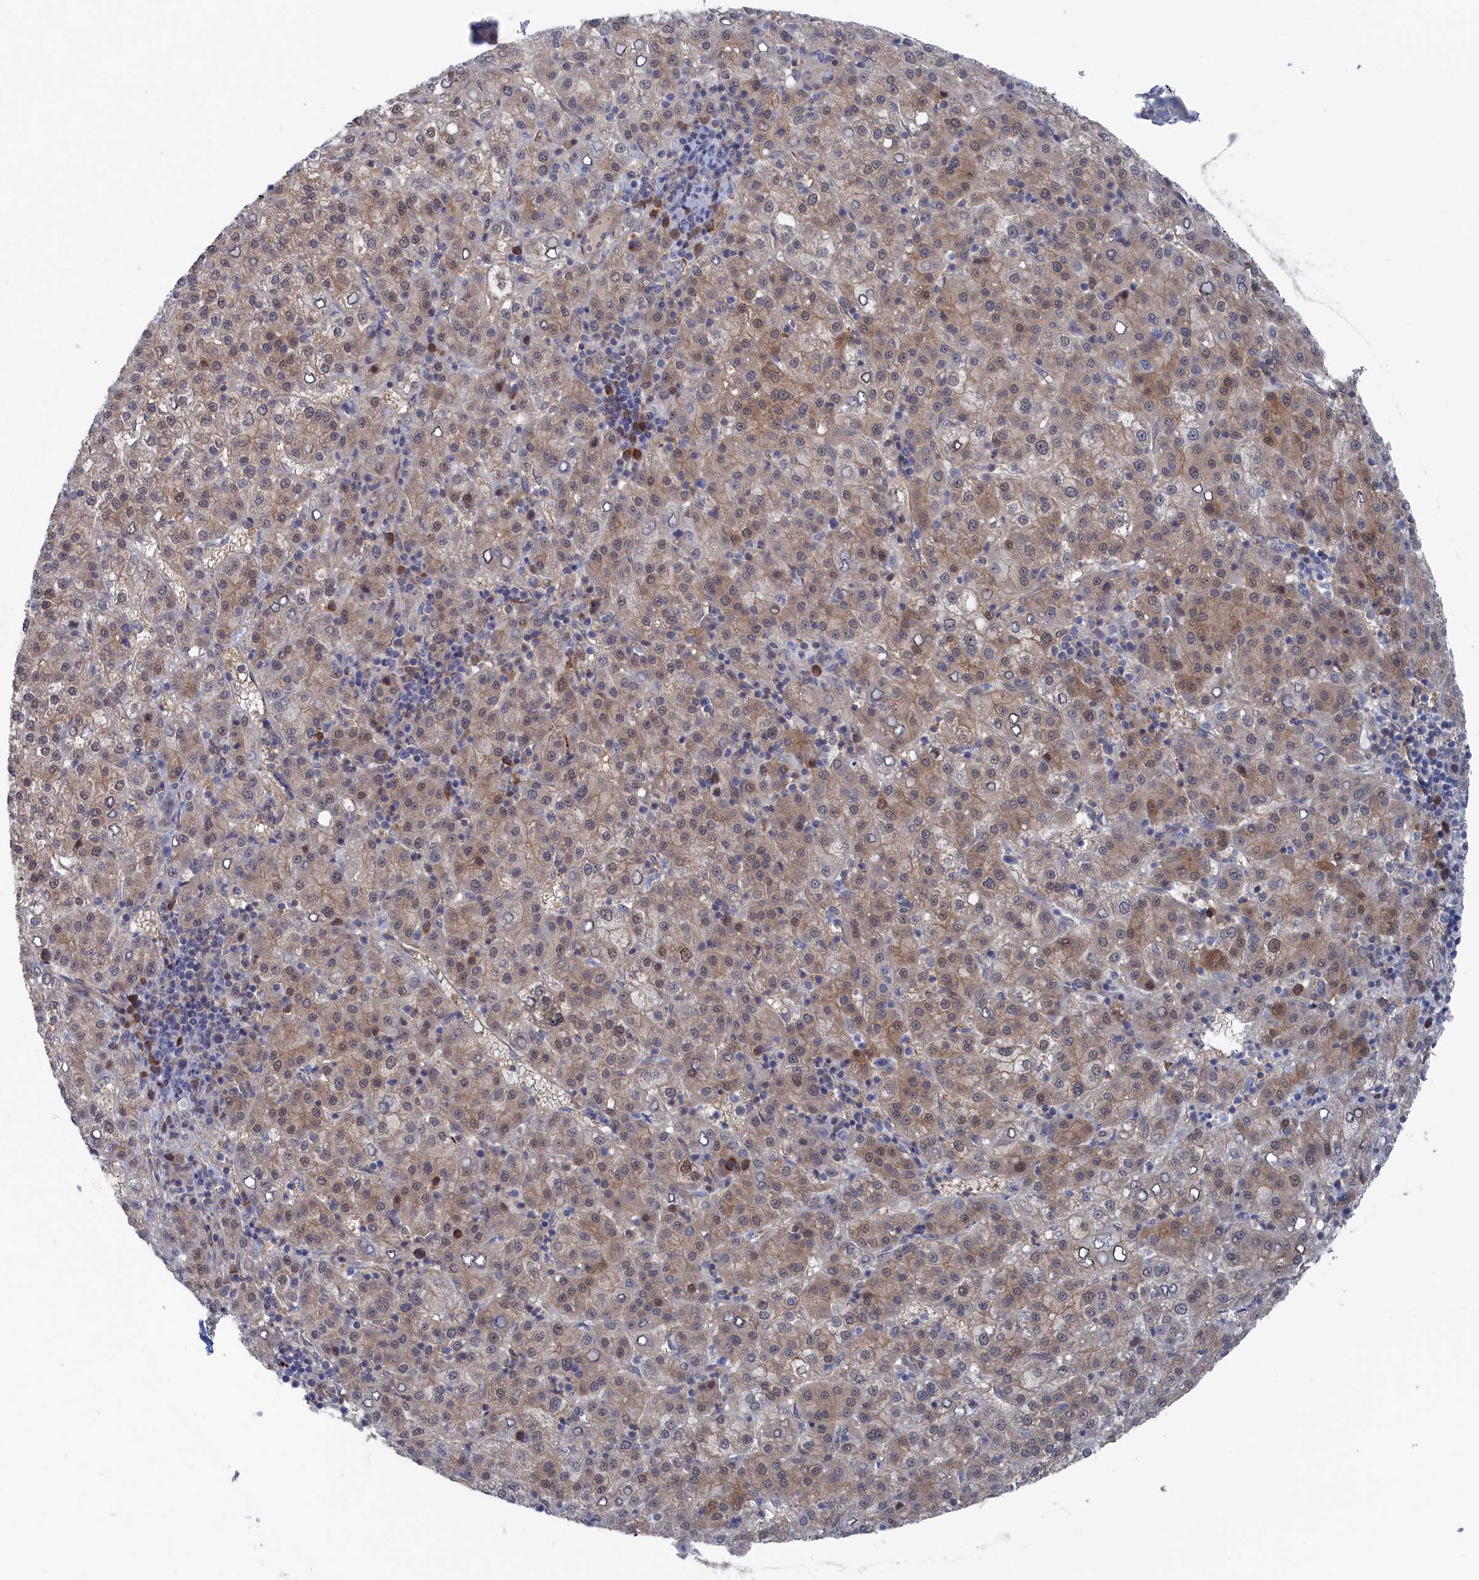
{"staining": {"intensity": "weak", "quantity": ">75%", "location": "cytoplasmic/membranous,nuclear"}, "tissue": "liver cancer", "cell_type": "Tumor cells", "image_type": "cancer", "snomed": [{"axis": "morphology", "description": "Carcinoma, Hepatocellular, NOS"}, {"axis": "topography", "description": "Liver"}], "caption": "IHC (DAB) staining of liver cancer (hepatocellular carcinoma) reveals weak cytoplasmic/membranous and nuclear protein staining in about >75% of tumor cells. Nuclei are stained in blue.", "gene": "IRGQ", "patient": {"sex": "female", "age": 58}}